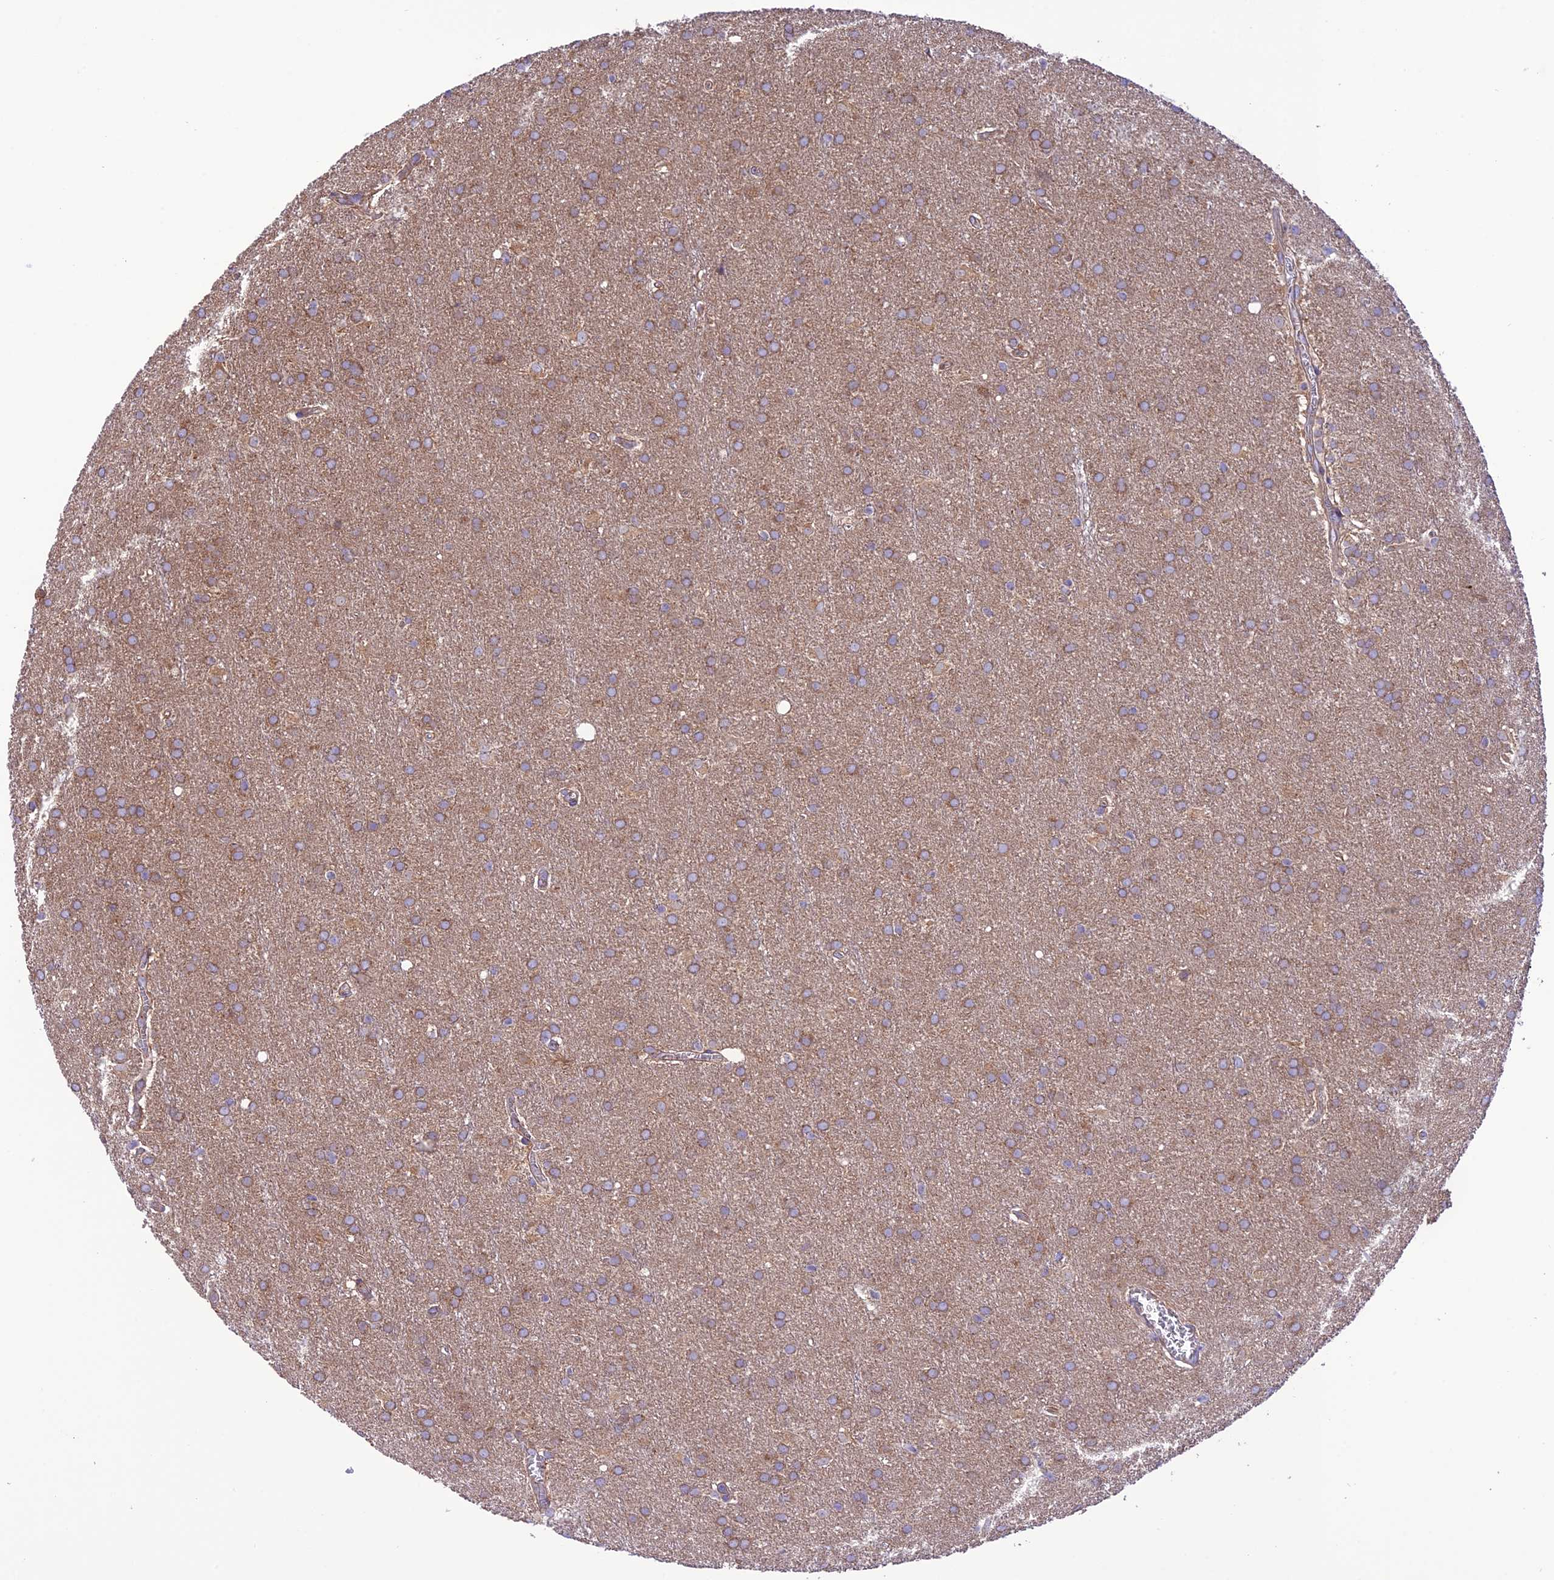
{"staining": {"intensity": "moderate", "quantity": ">75%", "location": "cytoplasmic/membranous"}, "tissue": "glioma", "cell_type": "Tumor cells", "image_type": "cancer", "snomed": [{"axis": "morphology", "description": "Glioma, malignant, Low grade"}, {"axis": "topography", "description": "Brain"}], "caption": "Immunohistochemistry of human glioma displays medium levels of moderate cytoplasmic/membranous expression in about >75% of tumor cells.", "gene": "MAP3K12", "patient": {"sex": "female", "age": 32}}